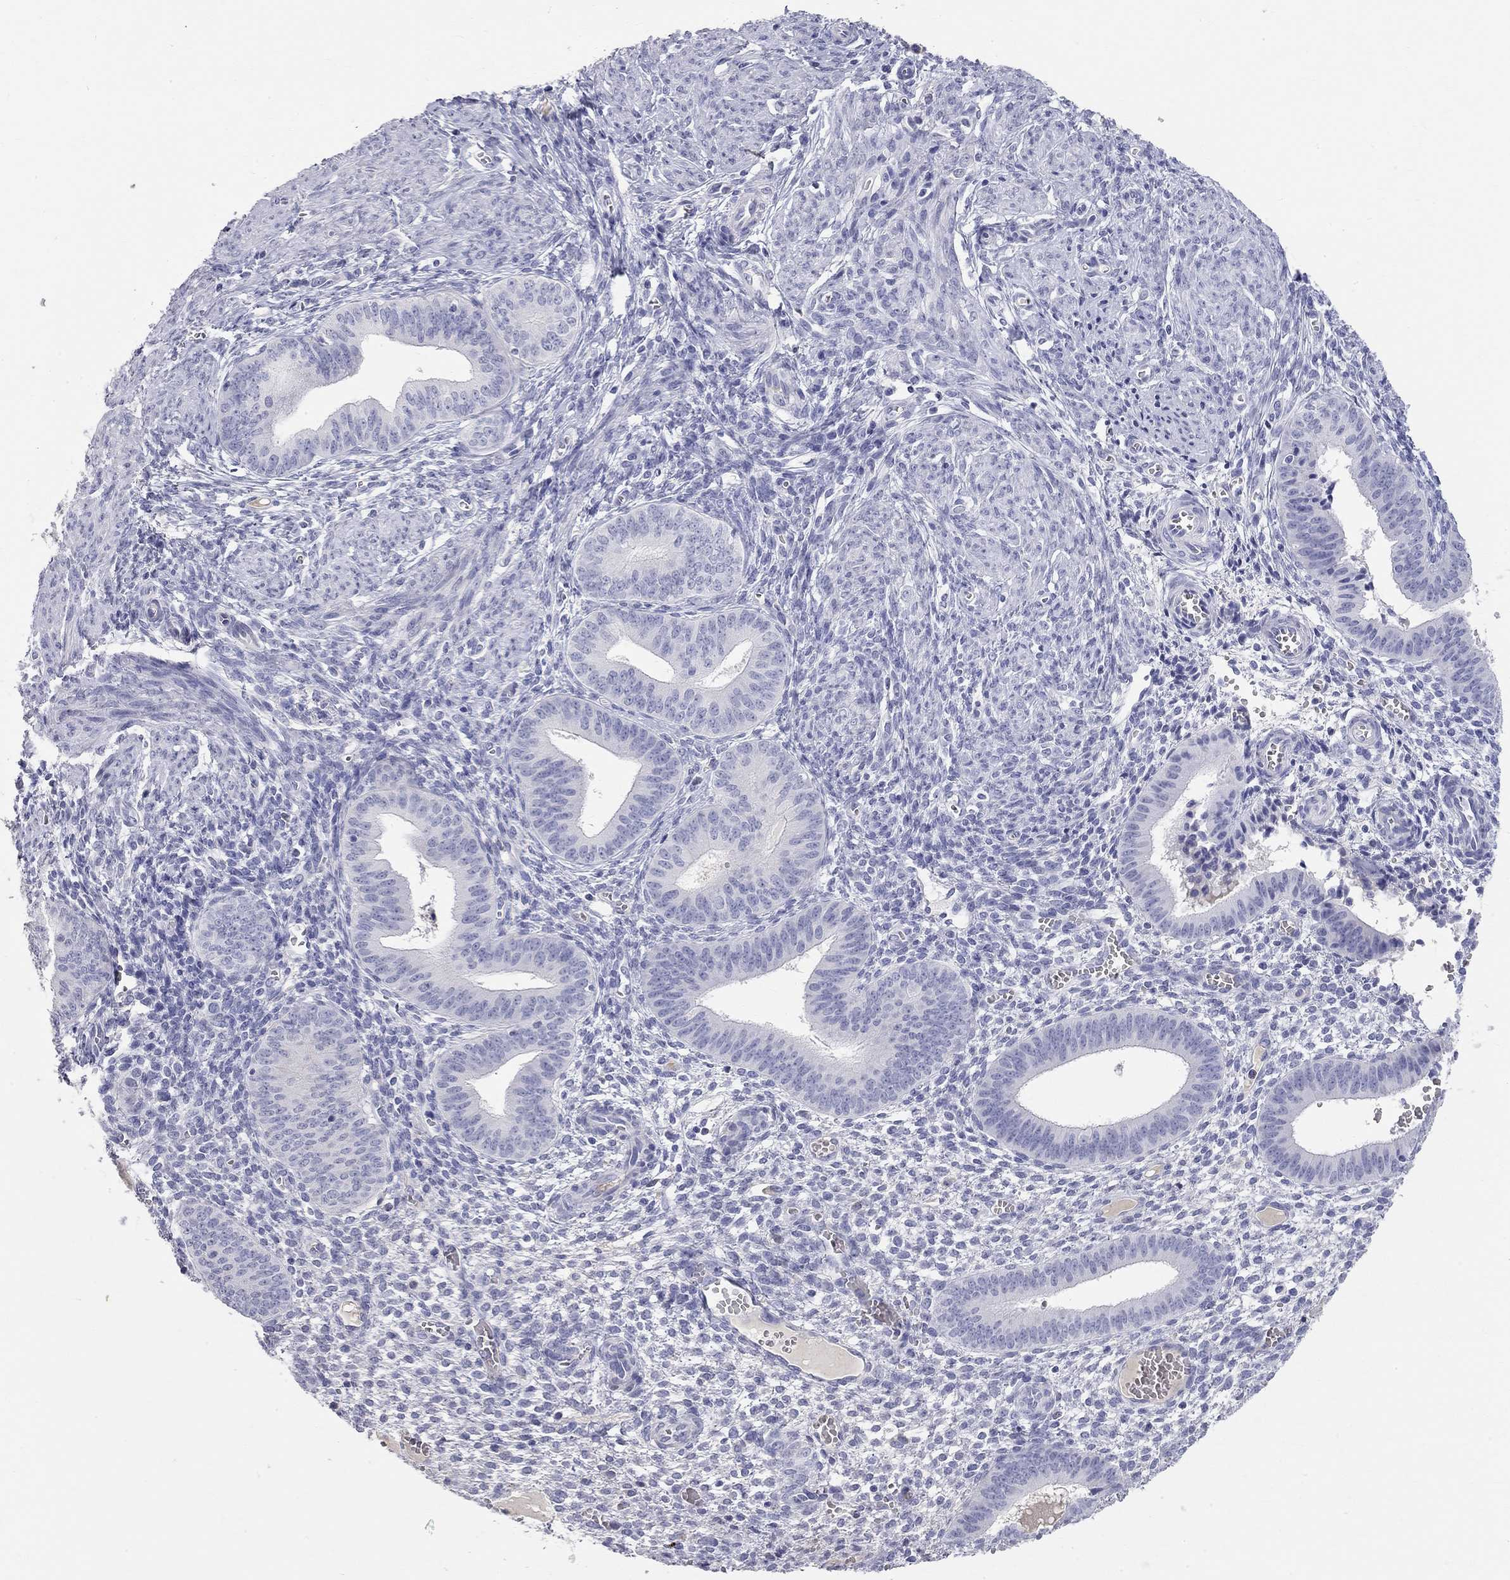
{"staining": {"intensity": "negative", "quantity": "none", "location": "none"}, "tissue": "endometrium", "cell_type": "Cells in endometrial stroma", "image_type": "normal", "snomed": [{"axis": "morphology", "description": "Normal tissue, NOS"}, {"axis": "topography", "description": "Endometrium"}], "caption": "This is an immunohistochemistry histopathology image of benign human endometrium. There is no expression in cells in endometrial stroma.", "gene": "PHOX2B", "patient": {"sex": "female", "age": 42}}